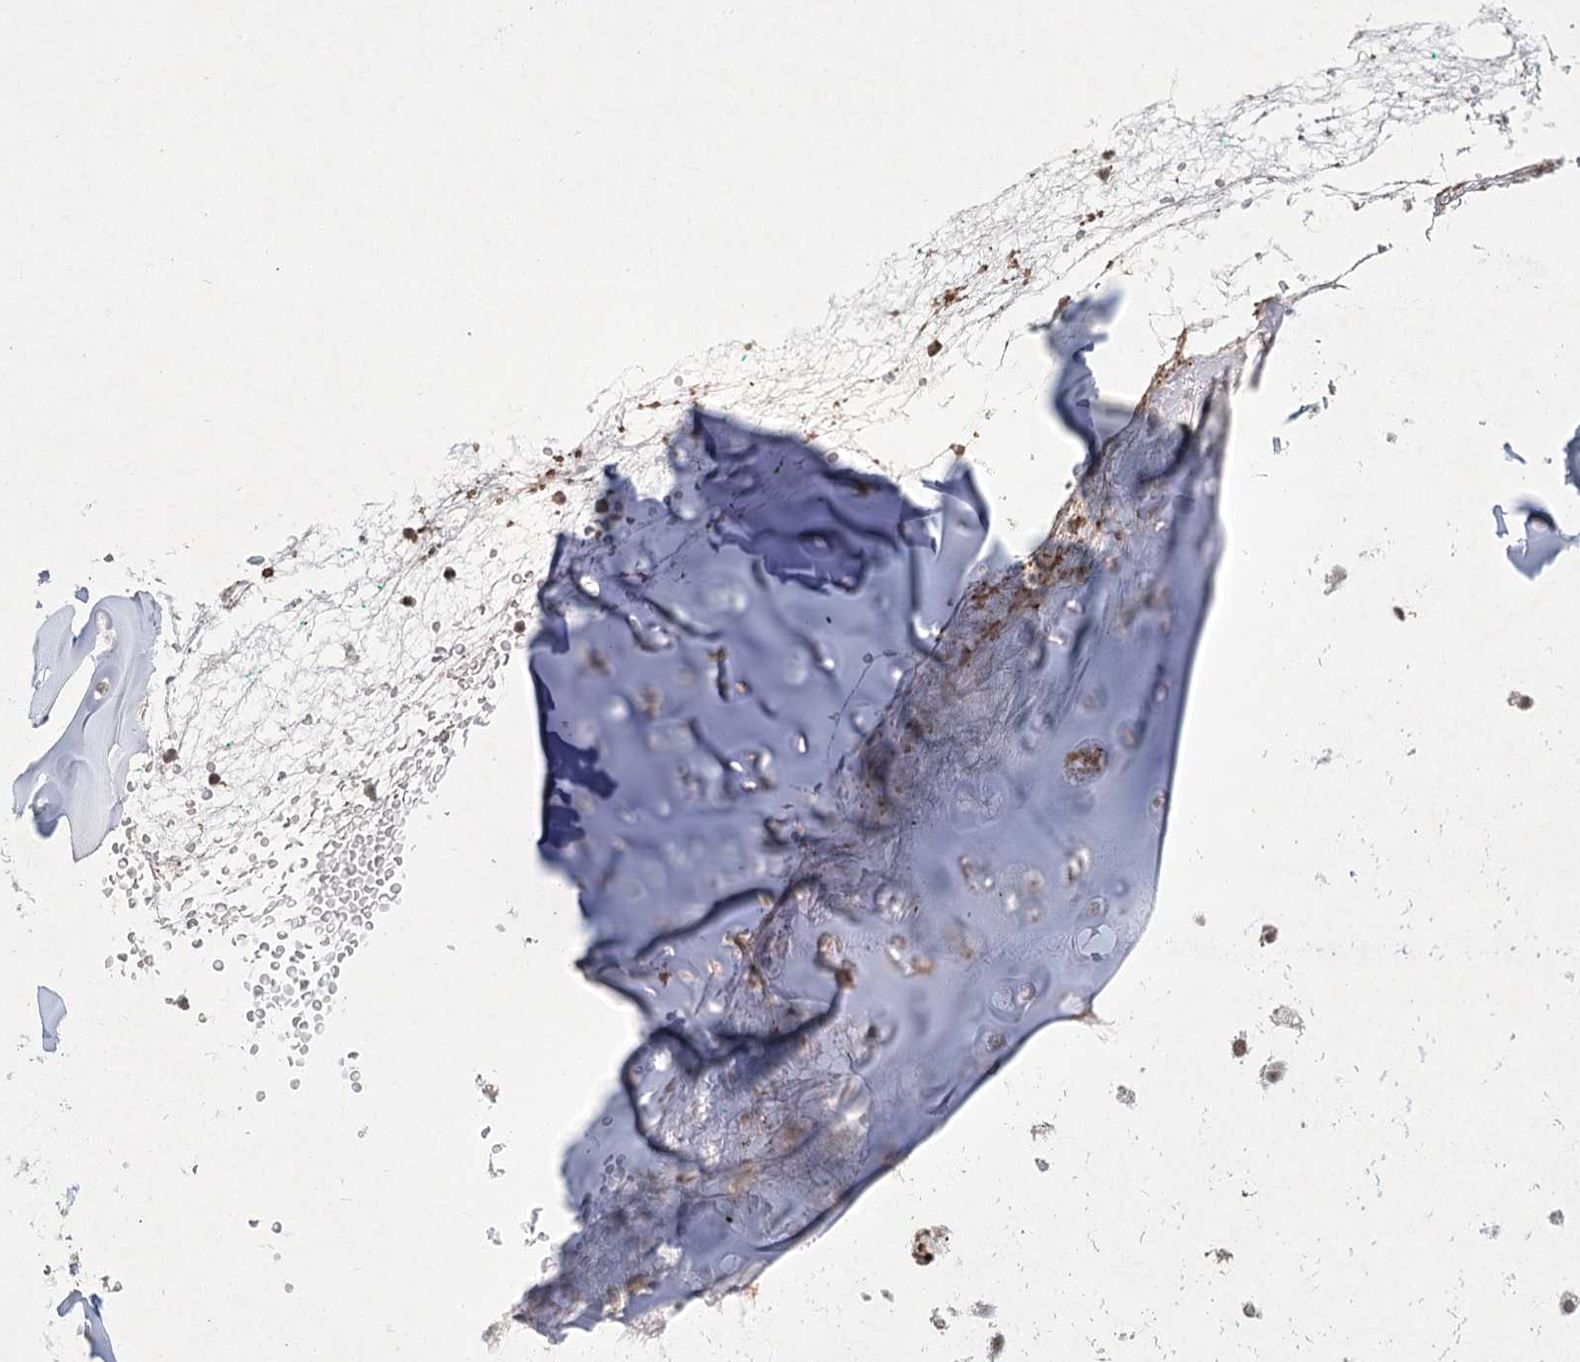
{"staining": {"intensity": "negative", "quantity": "none", "location": "none"}, "tissue": "adipose tissue", "cell_type": "Adipocytes", "image_type": "normal", "snomed": [{"axis": "morphology", "description": "Normal tissue, NOS"}, {"axis": "morphology", "description": "Basal cell carcinoma"}, {"axis": "topography", "description": "Cartilage tissue"}, {"axis": "topography", "description": "Nasopharynx"}, {"axis": "topography", "description": "Oral tissue"}], "caption": "Immunohistochemistry of benign adipose tissue shows no expression in adipocytes. Brightfield microscopy of immunohistochemistry (IHC) stained with DAB (3,3'-diaminobenzidine) (brown) and hematoxylin (blue), captured at high magnification.", "gene": "MEPE", "patient": {"sex": "female", "age": 77}}